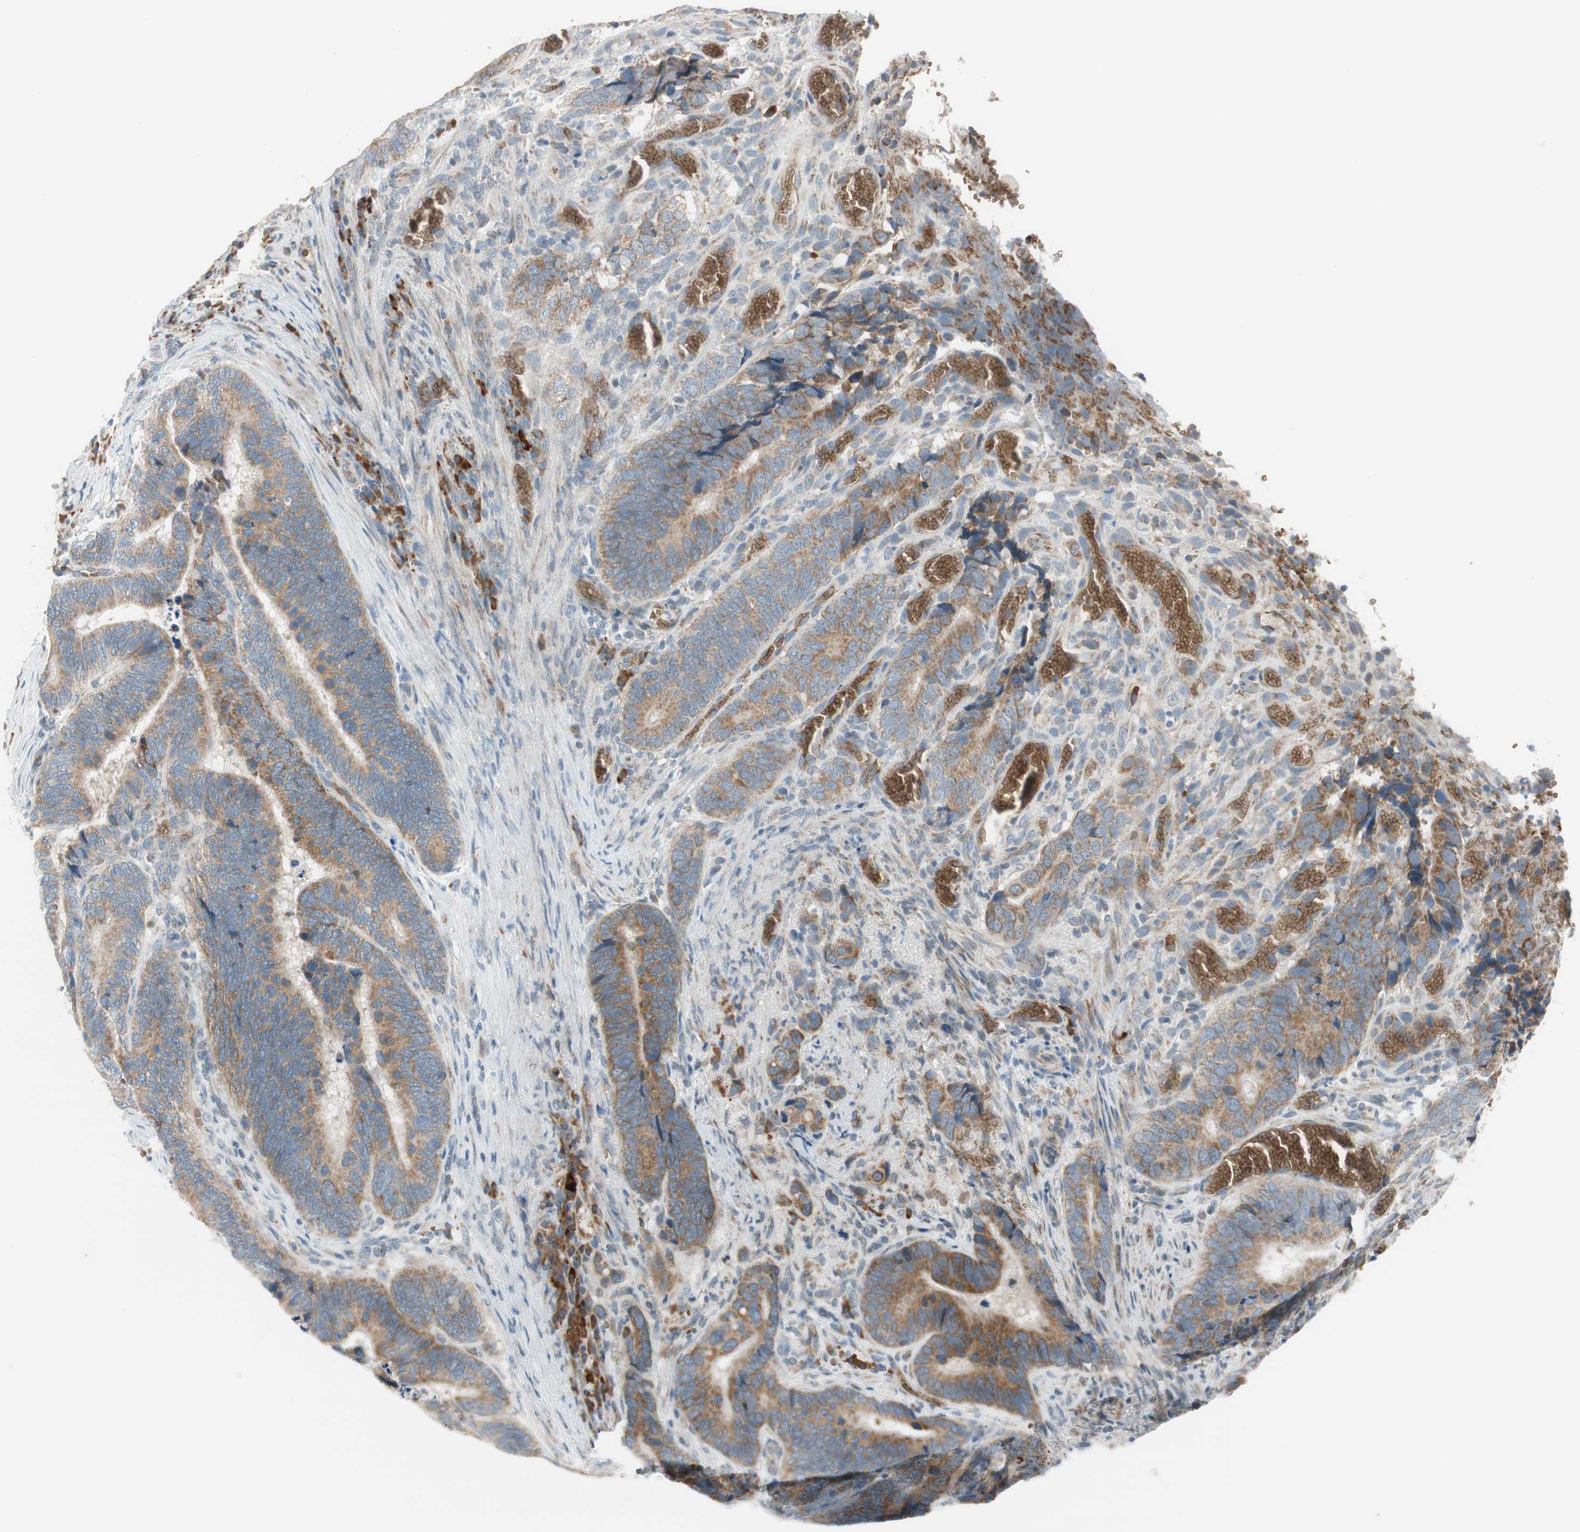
{"staining": {"intensity": "moderate", "quantity": ">75%", "location": "cytoplasmic/membranous"}, "tissue": "colorectal cancer", "cell_type": "Tumor cells", "image_type": "cancer", "snomed": [{"axis": "morphology", "description": "Adenocarcinoma, NOS"}, {"axis": "topography", "description": "Colon"}], "caption": "Tumor cells demonstrate medium levels of moderate cytoplasmic/membranous expression in about >75% of cells in human colorectal adenocarcinoma.", "gene": "GYPC", "patient": {"sex": "male", "age": 72}}